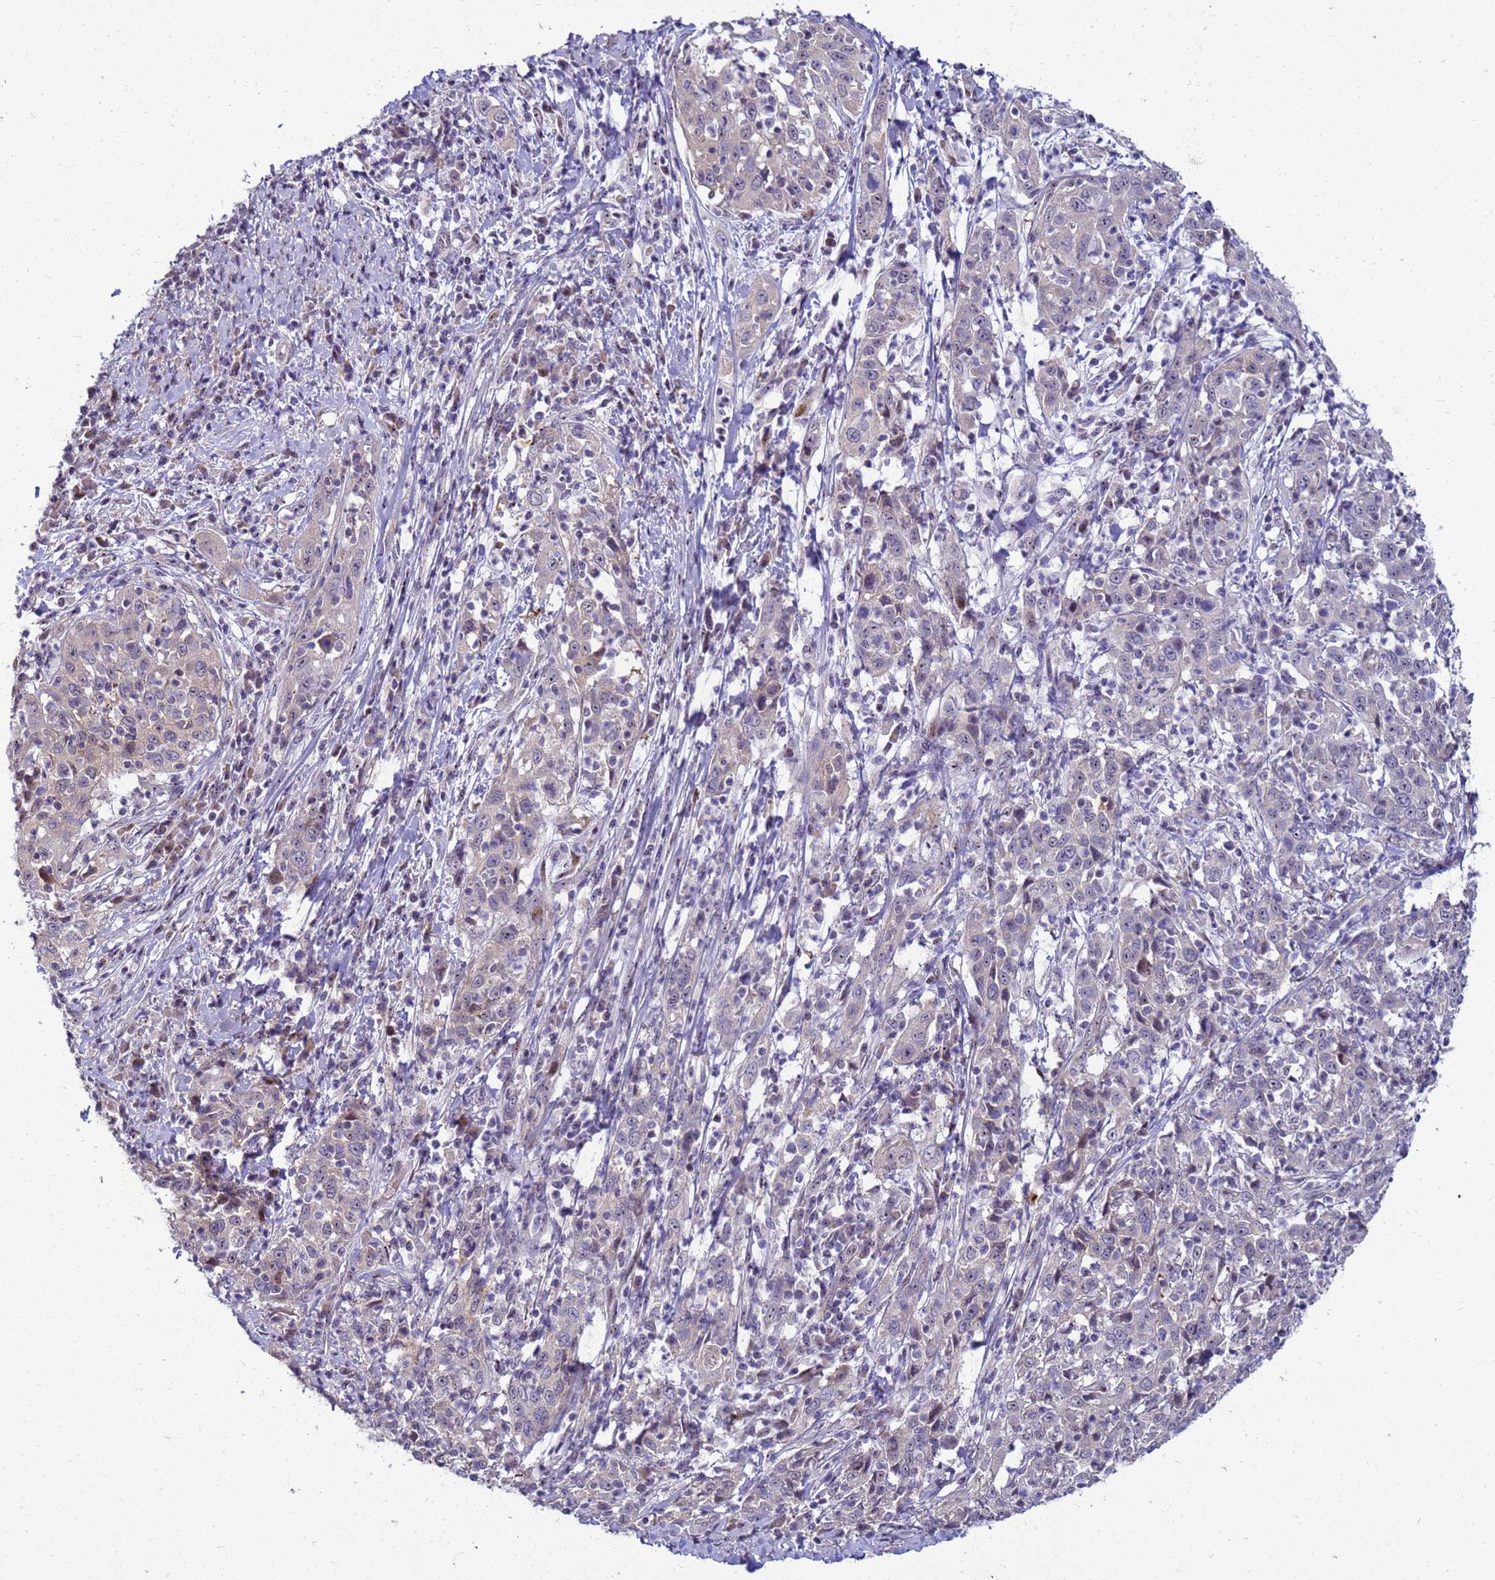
{"staining": {"intensity": "negative", "quantity": "none", "location": "none"}, "tissue": "cervical cancer", "cell_type": "Tumor cells", "image_type": "cancer", "snomed": [{"axis": "morphology", "description": "Squamous cell carcinoma, NOS"}, {"axis": "topography", "description": "Cervix"}], "caption": "This is an immunohistochemistry (IHC) micrograph of human cervical cancer (squamous cell carcinoma). There is no positivity in tumor cells.", "gene": "RSPO1", "patient": {"sex": "female", "age": 46}}